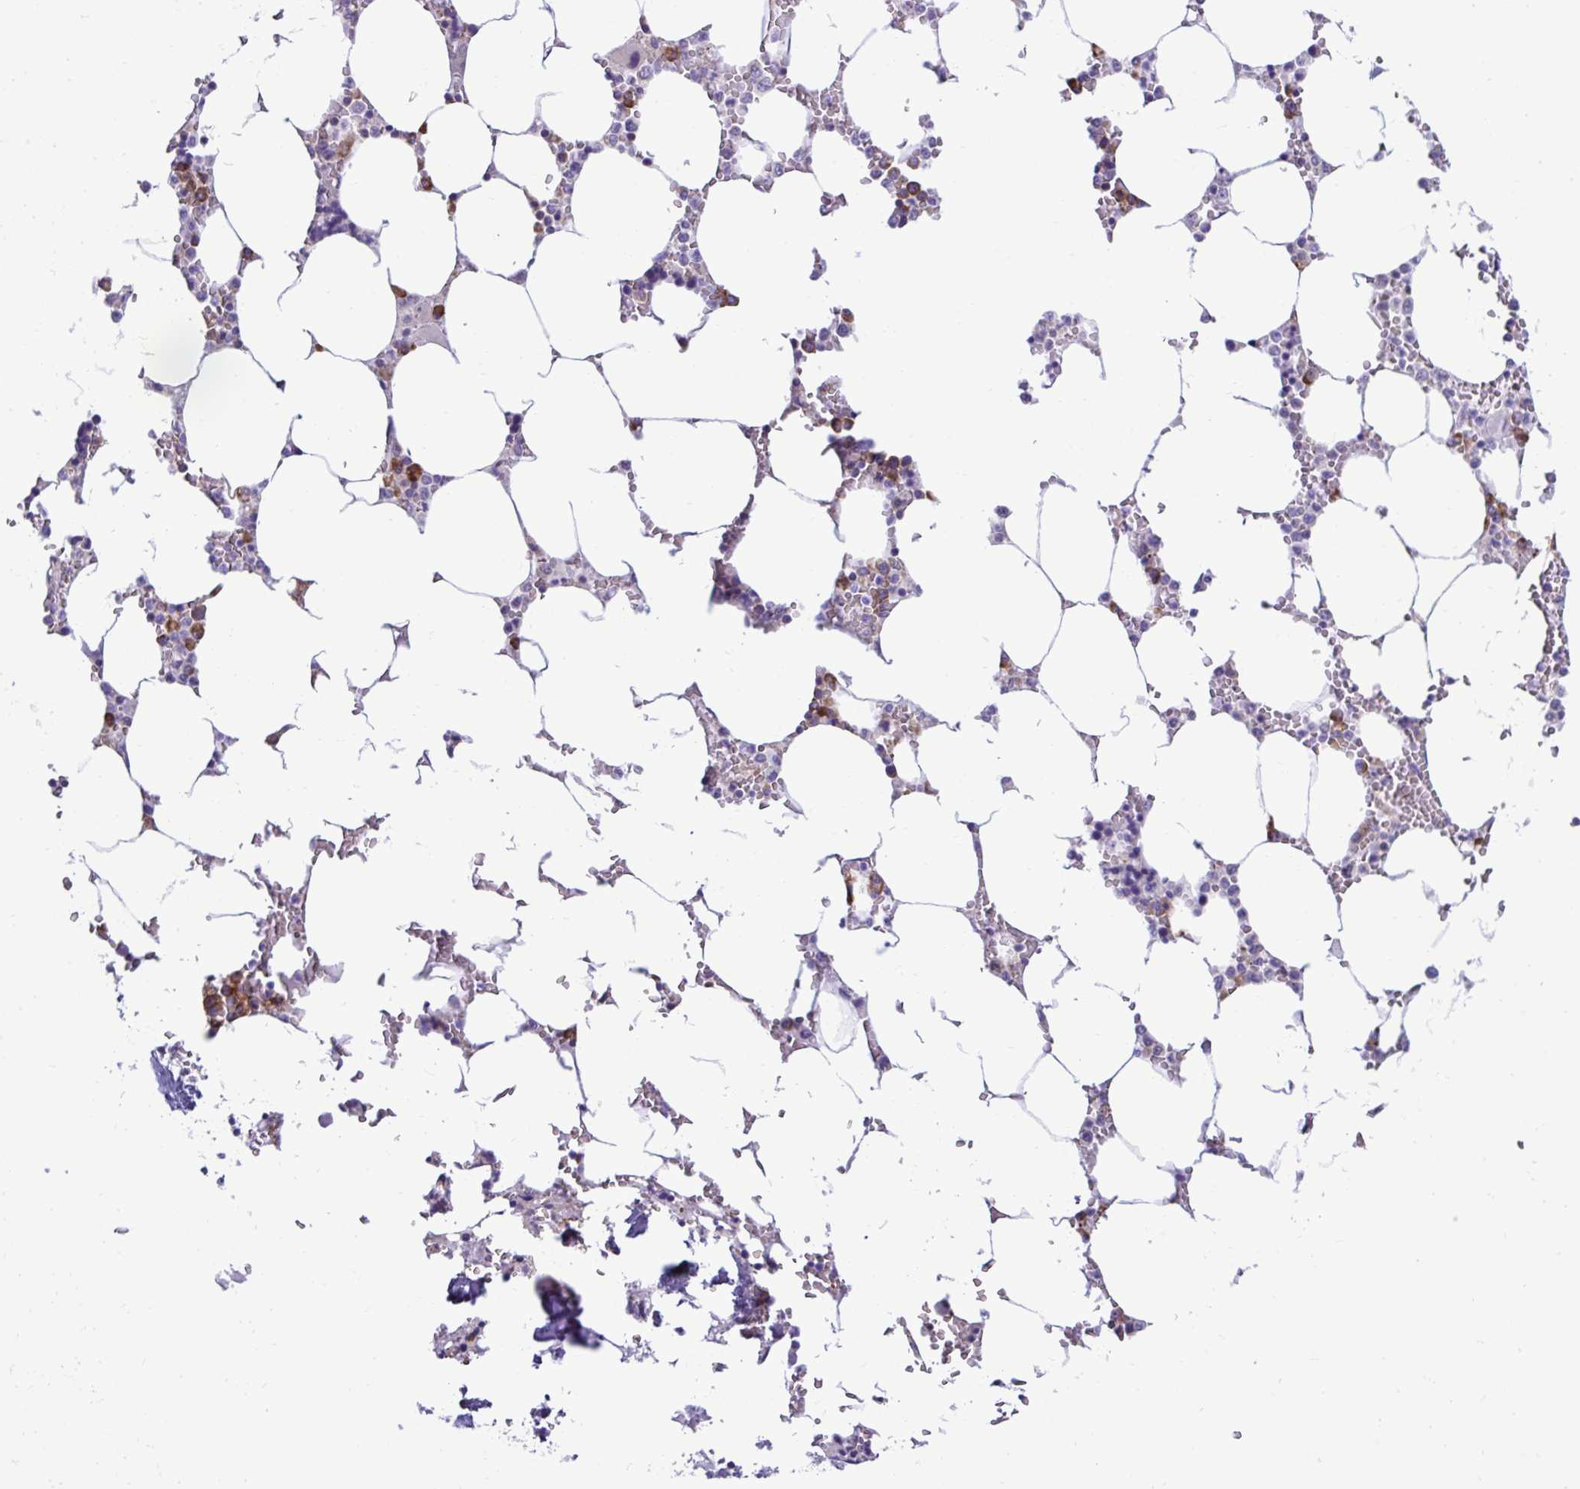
{"staining": {"intensity": "moderate", "quantity": "25%-75%", "location": "cytoplasmic/membranous"}, "tissue": "bone marrow", "cell_type": "Hematopoietic cells", "image_type": "normal", "snomed": [{"axis": "morphology", "description": "Normal tissue, NOS"}, {"axis": "topography", "description": "Bone marrow"}], "caption": "Immunohistochemical staining of benign bone marrow displays medium levels of moderate cytoplasmic/membranous positivity in about 25%-75% of hematopoietic cells. Nuclei are stained in blue.", "gene": "RPL7", "patient": {"sex": "male", "age": 64}}